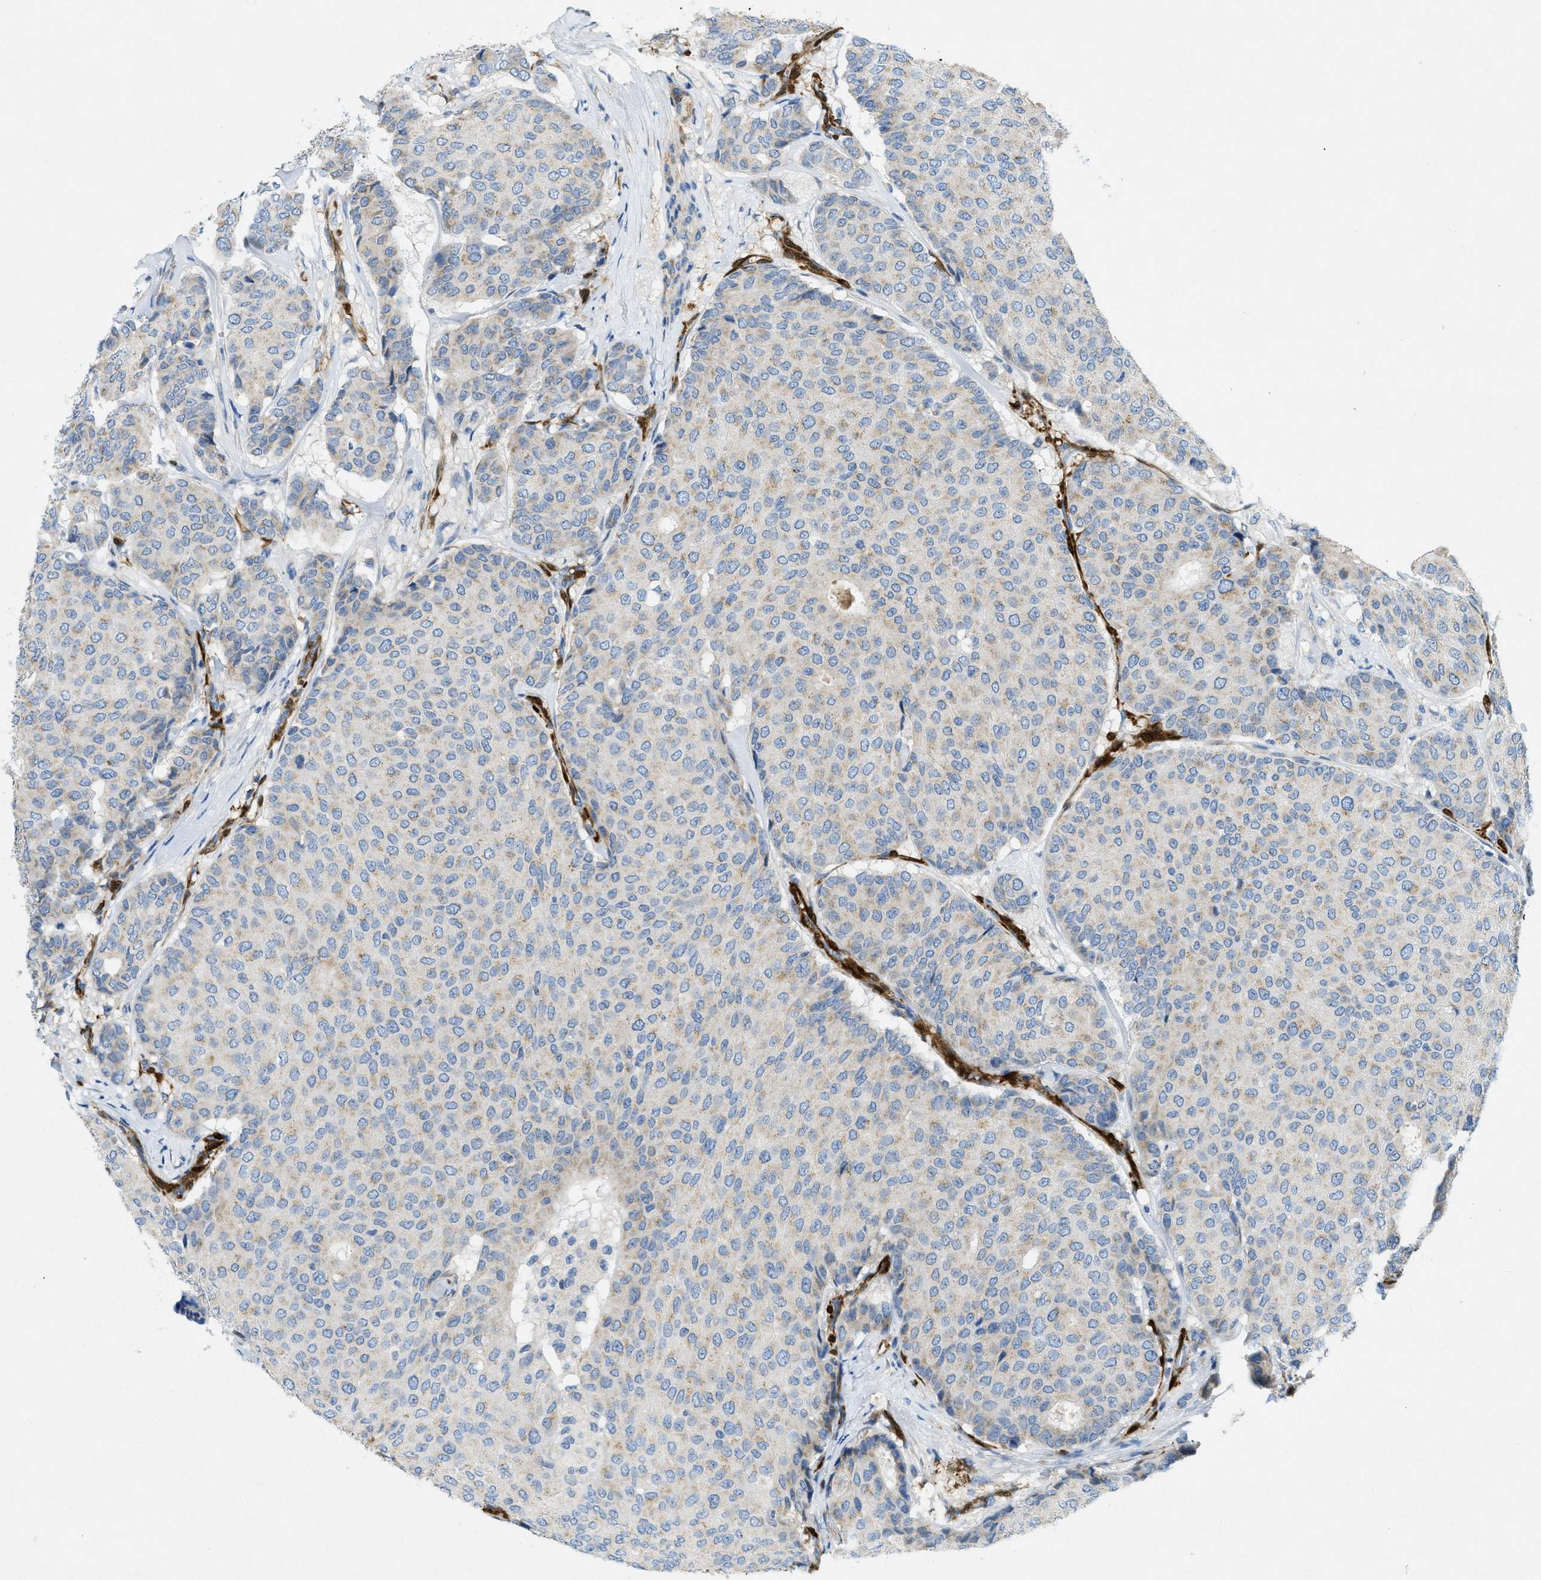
{"staining": {"intensity": "weak", "quantity": "<25%", "location": "cytoplasmic/membranous"}, "tissue": "breast cancer", "cell_type": "Tumor cells", "image_type": "cancer", "snomed": [{"axis": "morphology", "description": "Duct carcinoma"}, {"axis": "topography", "description": "Breast"}], "caption": "Breast intraductal carcinoma was stained to show a protein in brown. There is no significant positivity in tumor cells.", "gene": "CYGB", "patient": {"sex": "female", "age": 75}}